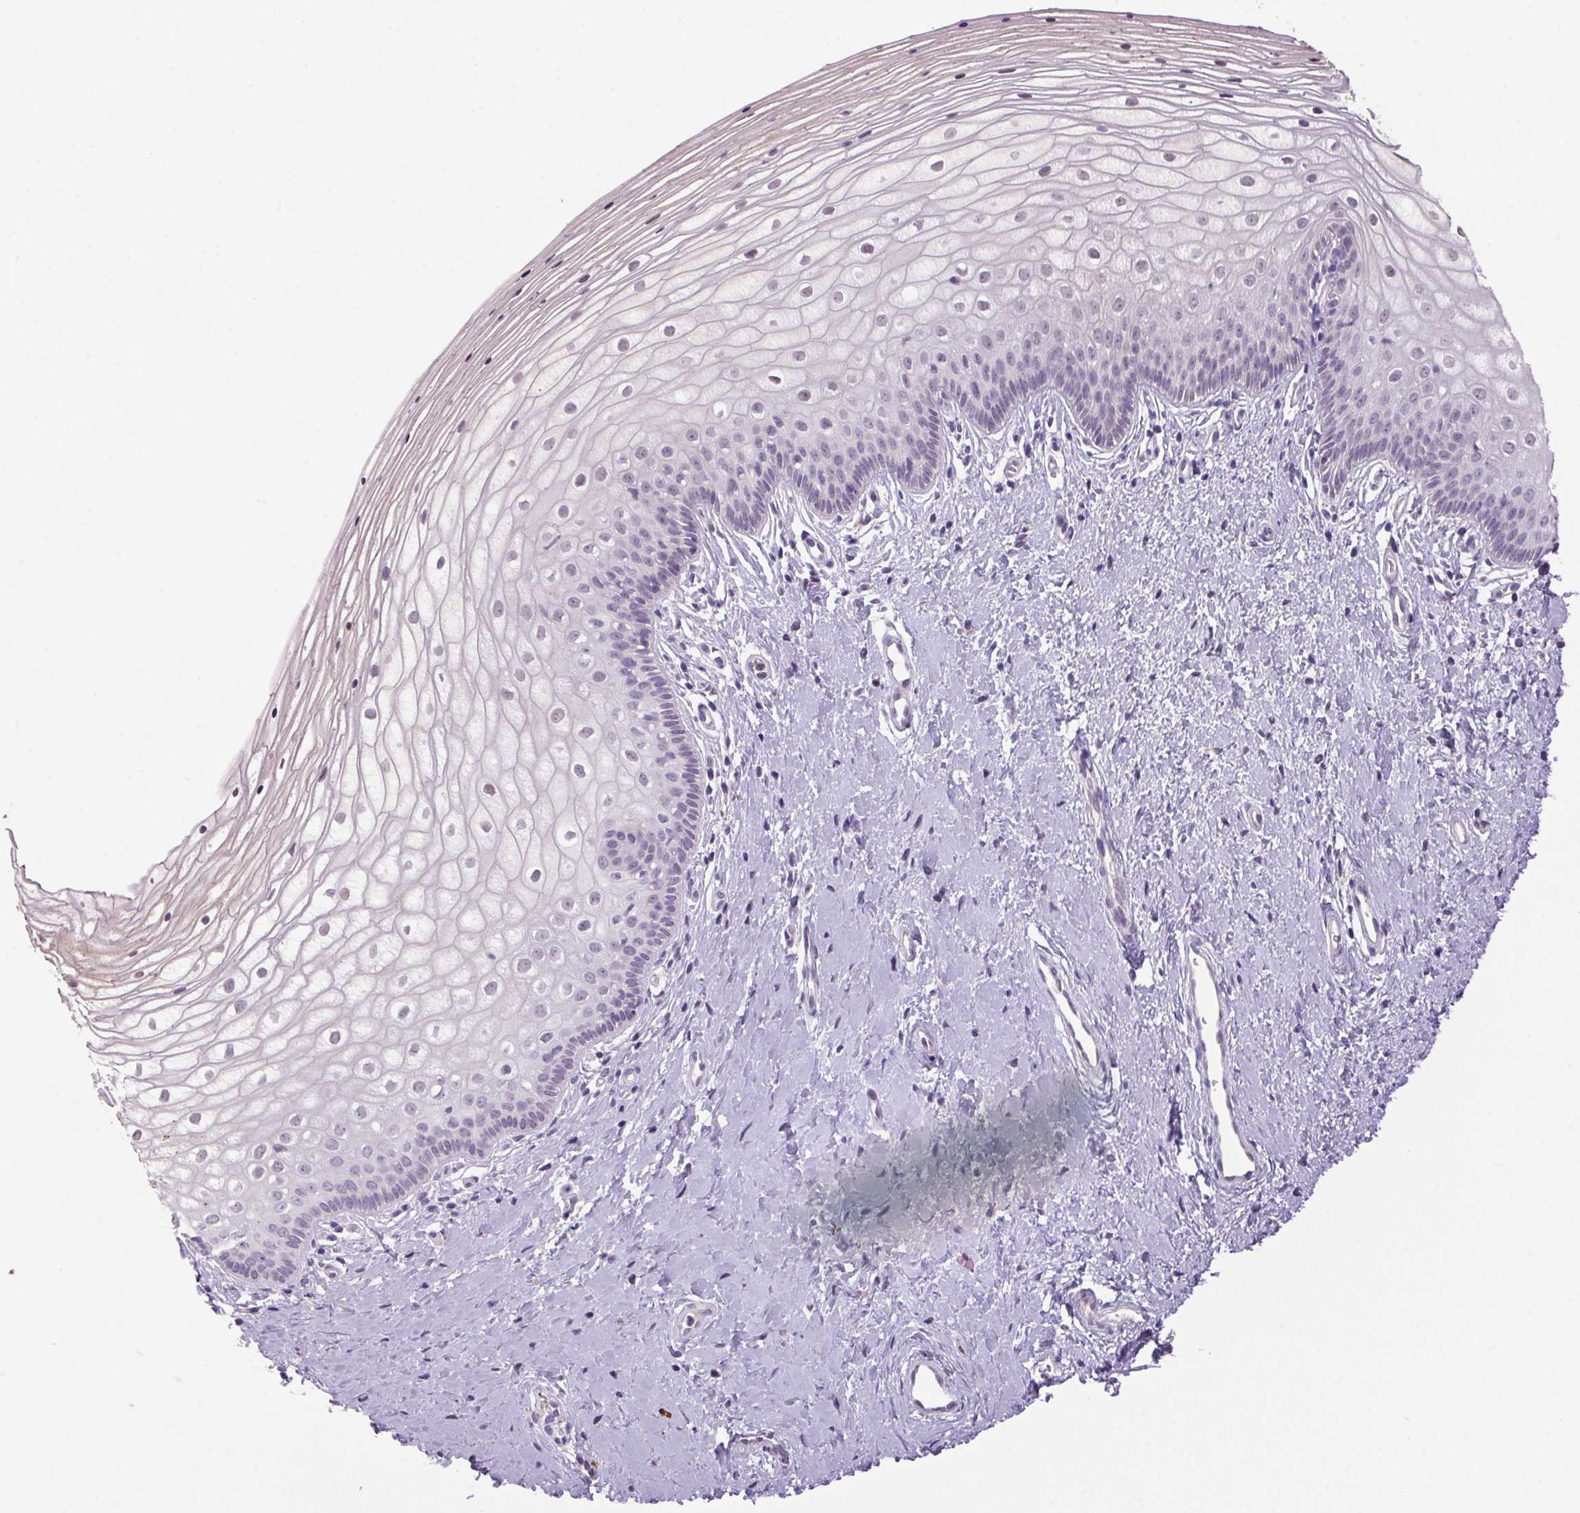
{"staining": {"intensity": "weak", "quantity": "<25%", "location": "nuclear"}, "tissue": "vagina", "cell_type": "Squamous epithelial cells", "image_type": "normal", "snomed": [{"axis": "morphology", "description": "Normal tissue, NOS"}, {"axis": "topography", "description": "Vagina"}], "caption": "Immunohistochemistry histopathology image of benign vagina: vagina stained with DAB (3,3'-diaminobenzidine) reveals no significant protein positivity in squamous epithelial cells. Nuclei are stained in blue.", "gene": "VWA3B", "patient": {"sex": "female", "age": 39}}